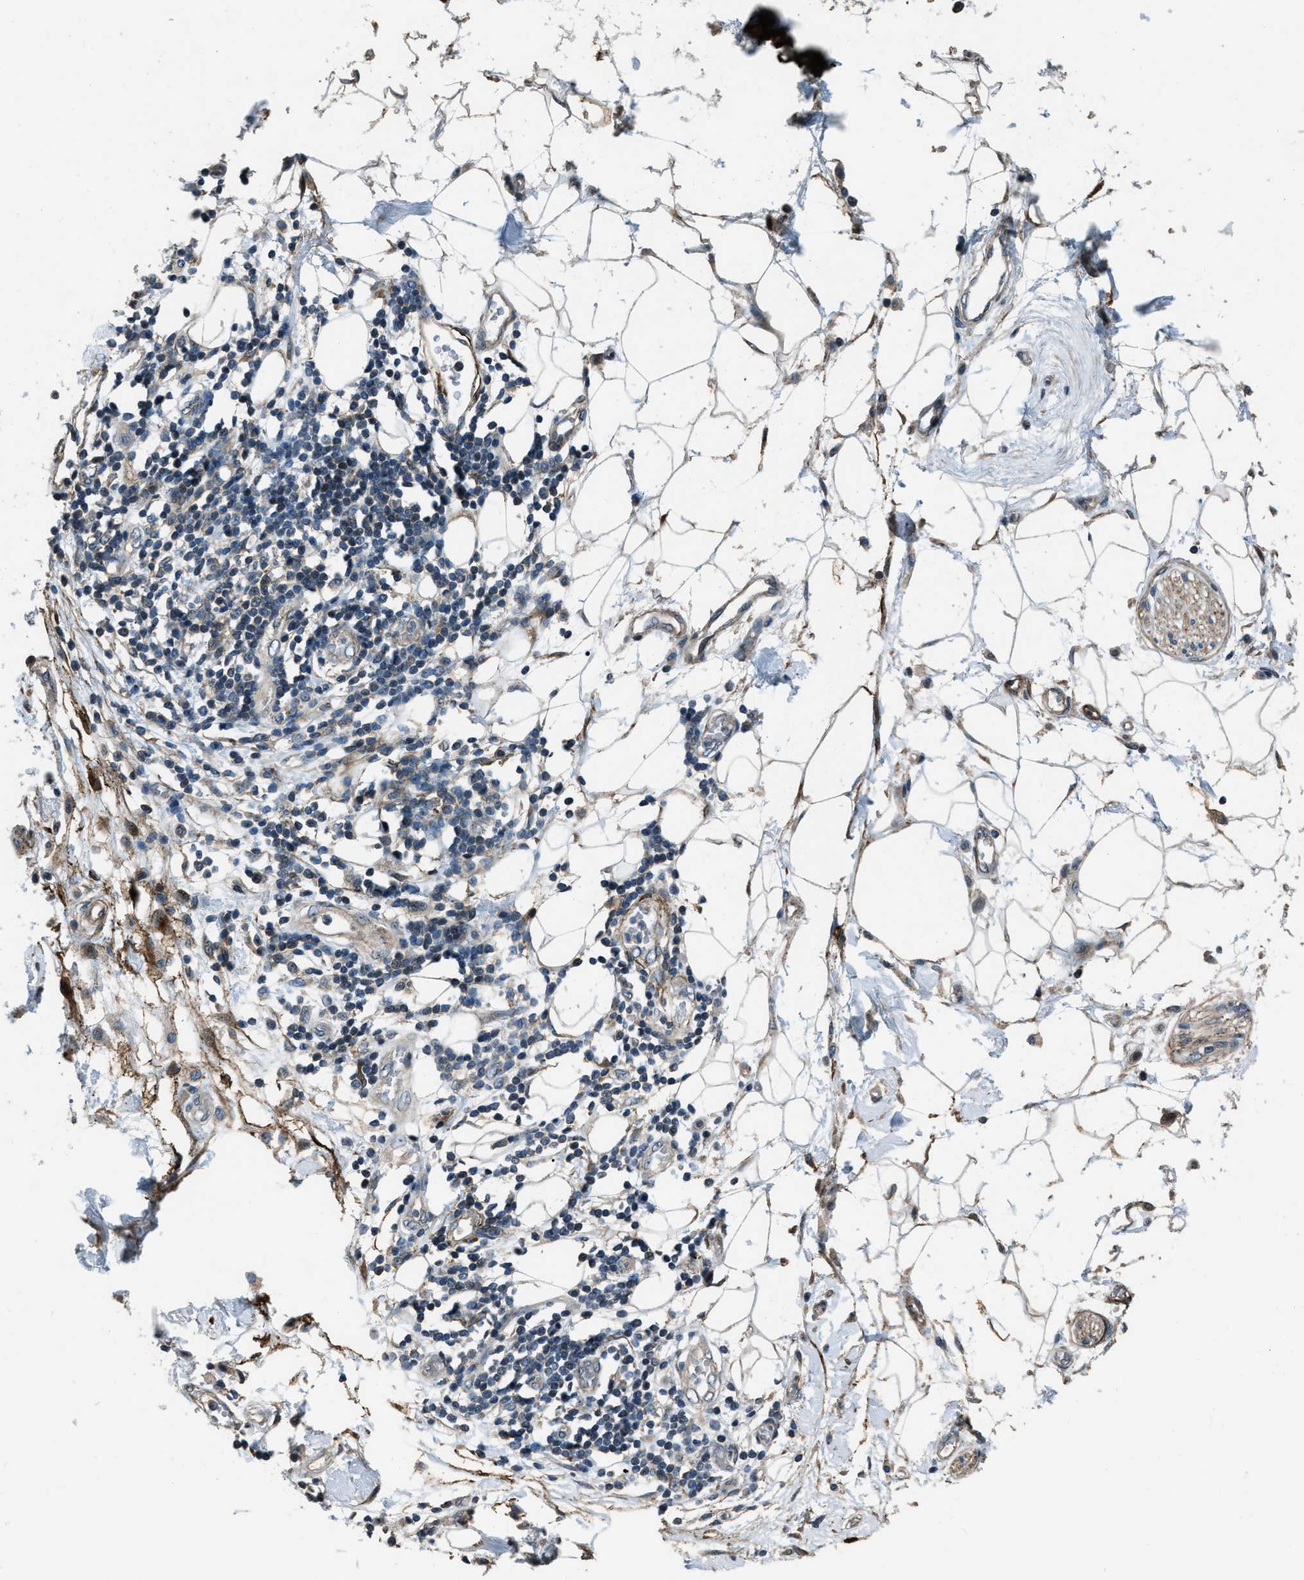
{"staining": {"intensity": "weak", "quantity": ">75%", "location": "cytoplasmic/membranous"}, "tissue": "adipose tissue", "cell_type": "Adipocytes", "image_type": "normal", "snomed": [{"axis": "morphology", "description": "Normal tissue, NOS"}, {"axis": "morphology", "description": "Adenocarcinoma, NOS"}, {"axis": "topography", "description": "Duodenum"}, {"axis": "topography", "description": "Peripheral nerve tissue"}], "caption": "The image exhibits a brown stain indicating the presence of a protein in the cytoplasmic/membranous of adipocytes in adipose tissue.", "gene": "NUDCD3", "patient": {"sex": "female", "age": 60}}